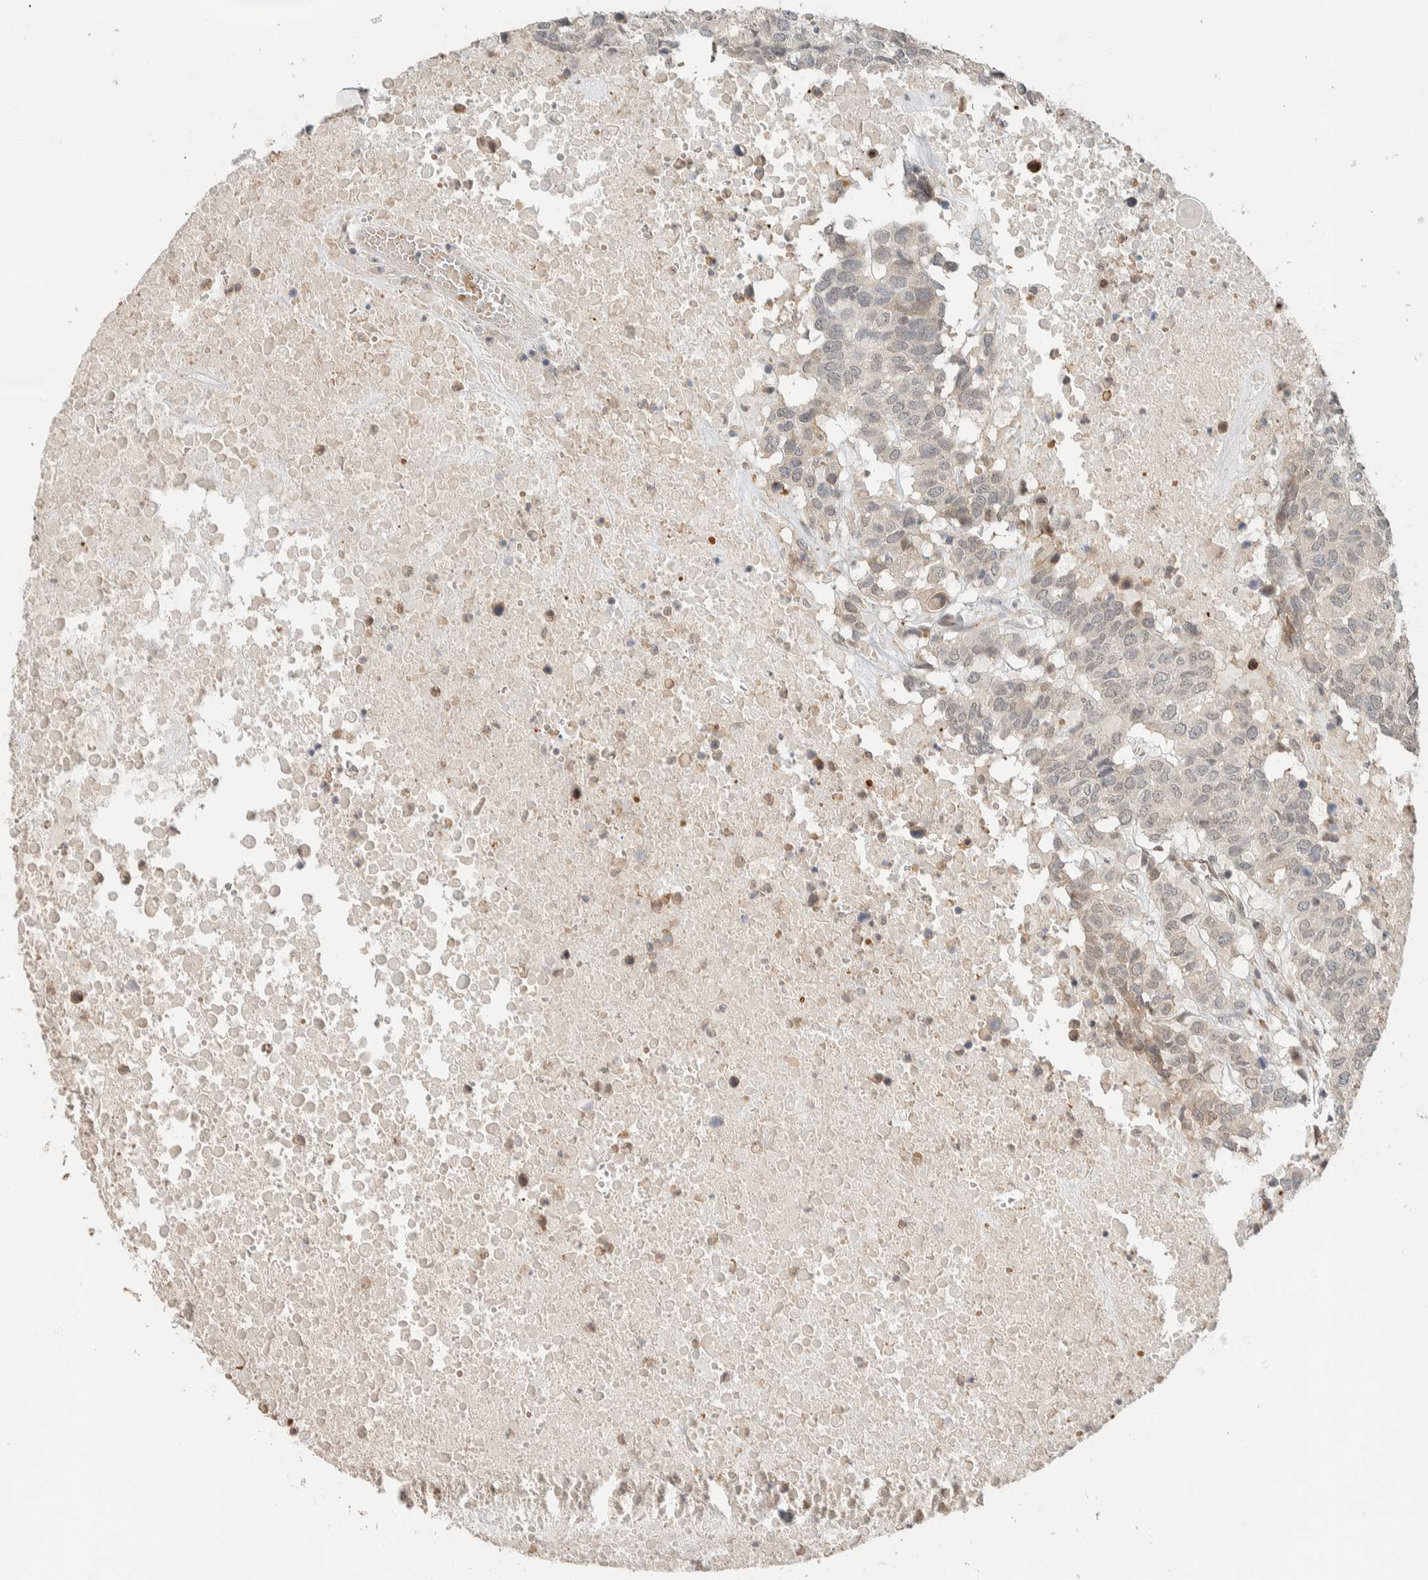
{"staining": {"intensity": "negative", "quantity": "none", "location": "none"}, "tissue": "head and neck cancer", "cell_type": "Tumor cells", "image_type": "cancer", "snomed": [{"axis": "morphology", "description": "Squamous cell carcinoma, NOS"}, {"axis": "topography", "description": "Head-Neck"}], "caption": "This is an immunohistochemistry photomicrograph of human head and neck squamous cell carcinoma. There is no positivity in tumor cells.", "gene": "ZBTB2", "patient": {"sex": "male", "age": 66}}